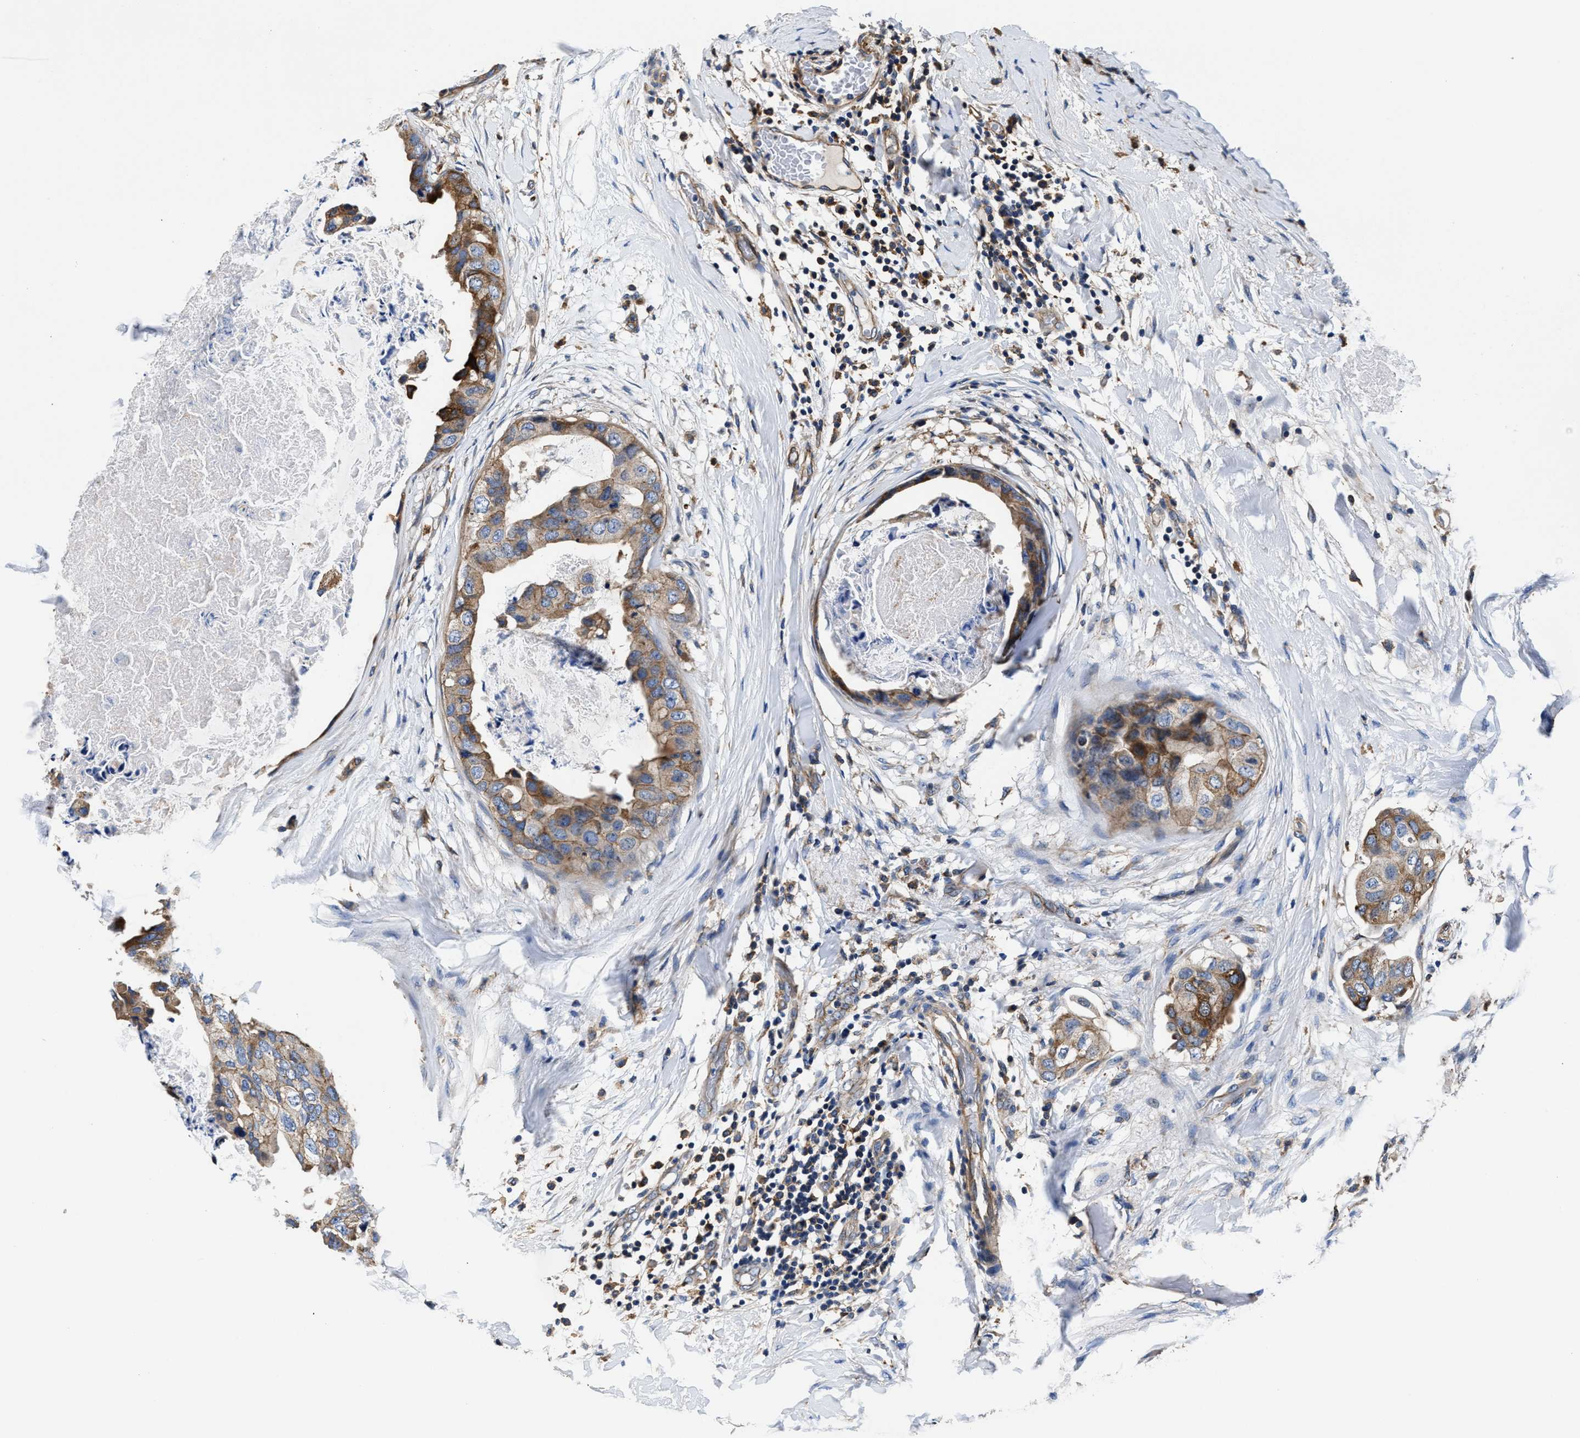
{"staining": {"intensity": "moderate", "quantity": ">75%", "location": "cytoplasmic/membranous"}, "tissue": "breast cancer", "cell_type": "Tumor cells", "image_type": "cancer", "snomed": [{"axis": "morphology", "description": "Duct carcinoma"}, {"axis": "topography", "description": "Breast"}], "caption": "Protein staining of breast cancer (intraductal carcinoma) tissue displays moderate cytoplasmic/membranous staining in approximately >75% of tumor cells.", "gene": "PPP1R9B", "patient": {"sex": "female", "age": 40}}